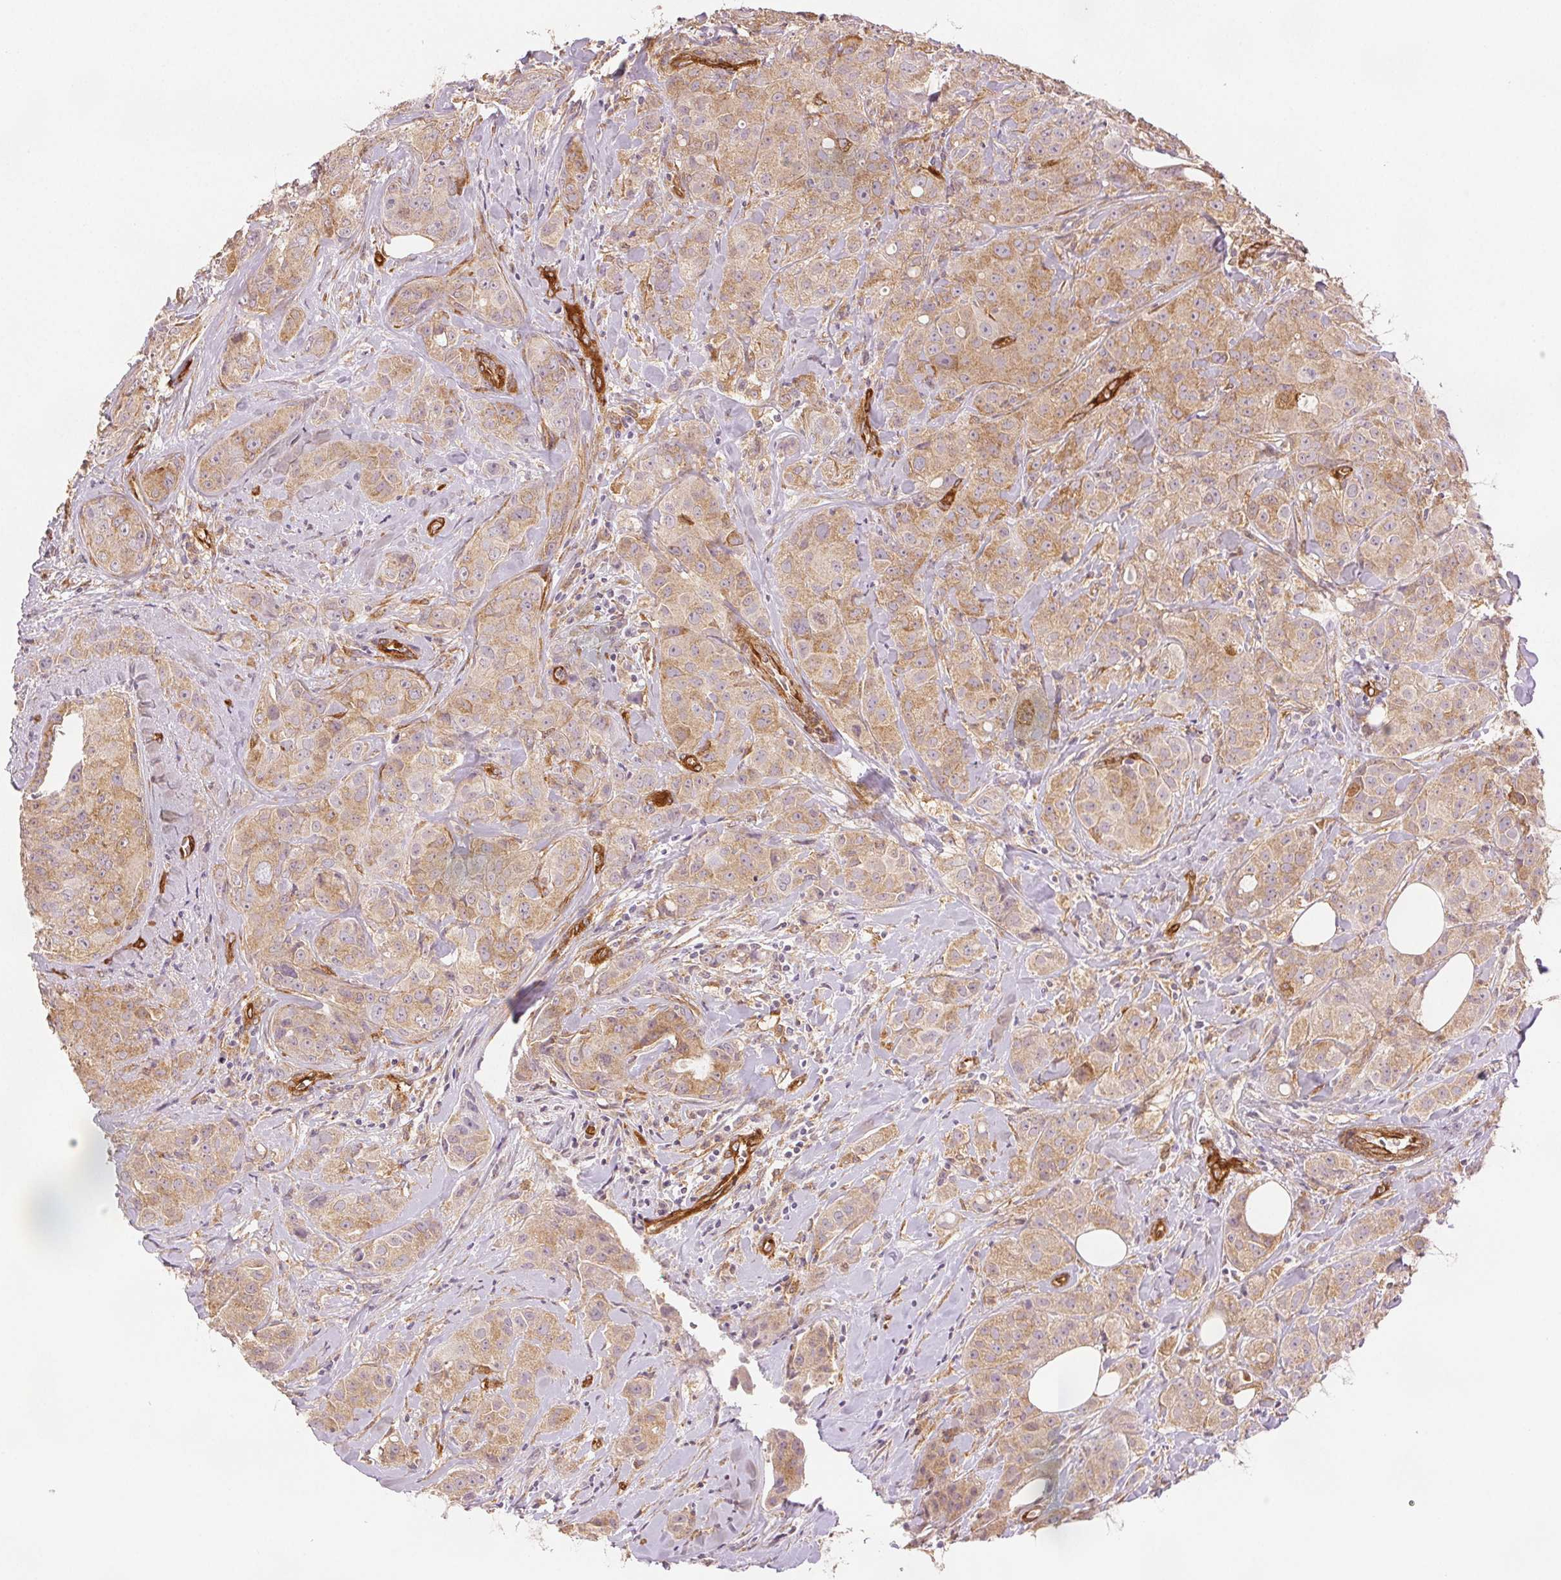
{"staining": {"intensity": "weak", "quantity": ">75%", "location": "cytoplasmic/membranous"}, "tissue": "breast cancer", "cell_type": "Tumor cells", "image_type": "cancer", "snomed": [{"axis": "morphology", "description": "Duct carcinoma"}, {"axis": "topography", "description": "Breast"}], "caption": "DAB (3,3'-diaminobenzidine) immunohistochemical staining of human breast intraductal carcinoma shows weak cytoplasmic/membranous protein expression in approximately >75% of tumor cells.", "gene": "DIAPH2", "patient": {"sex": "female", "age": 43}}